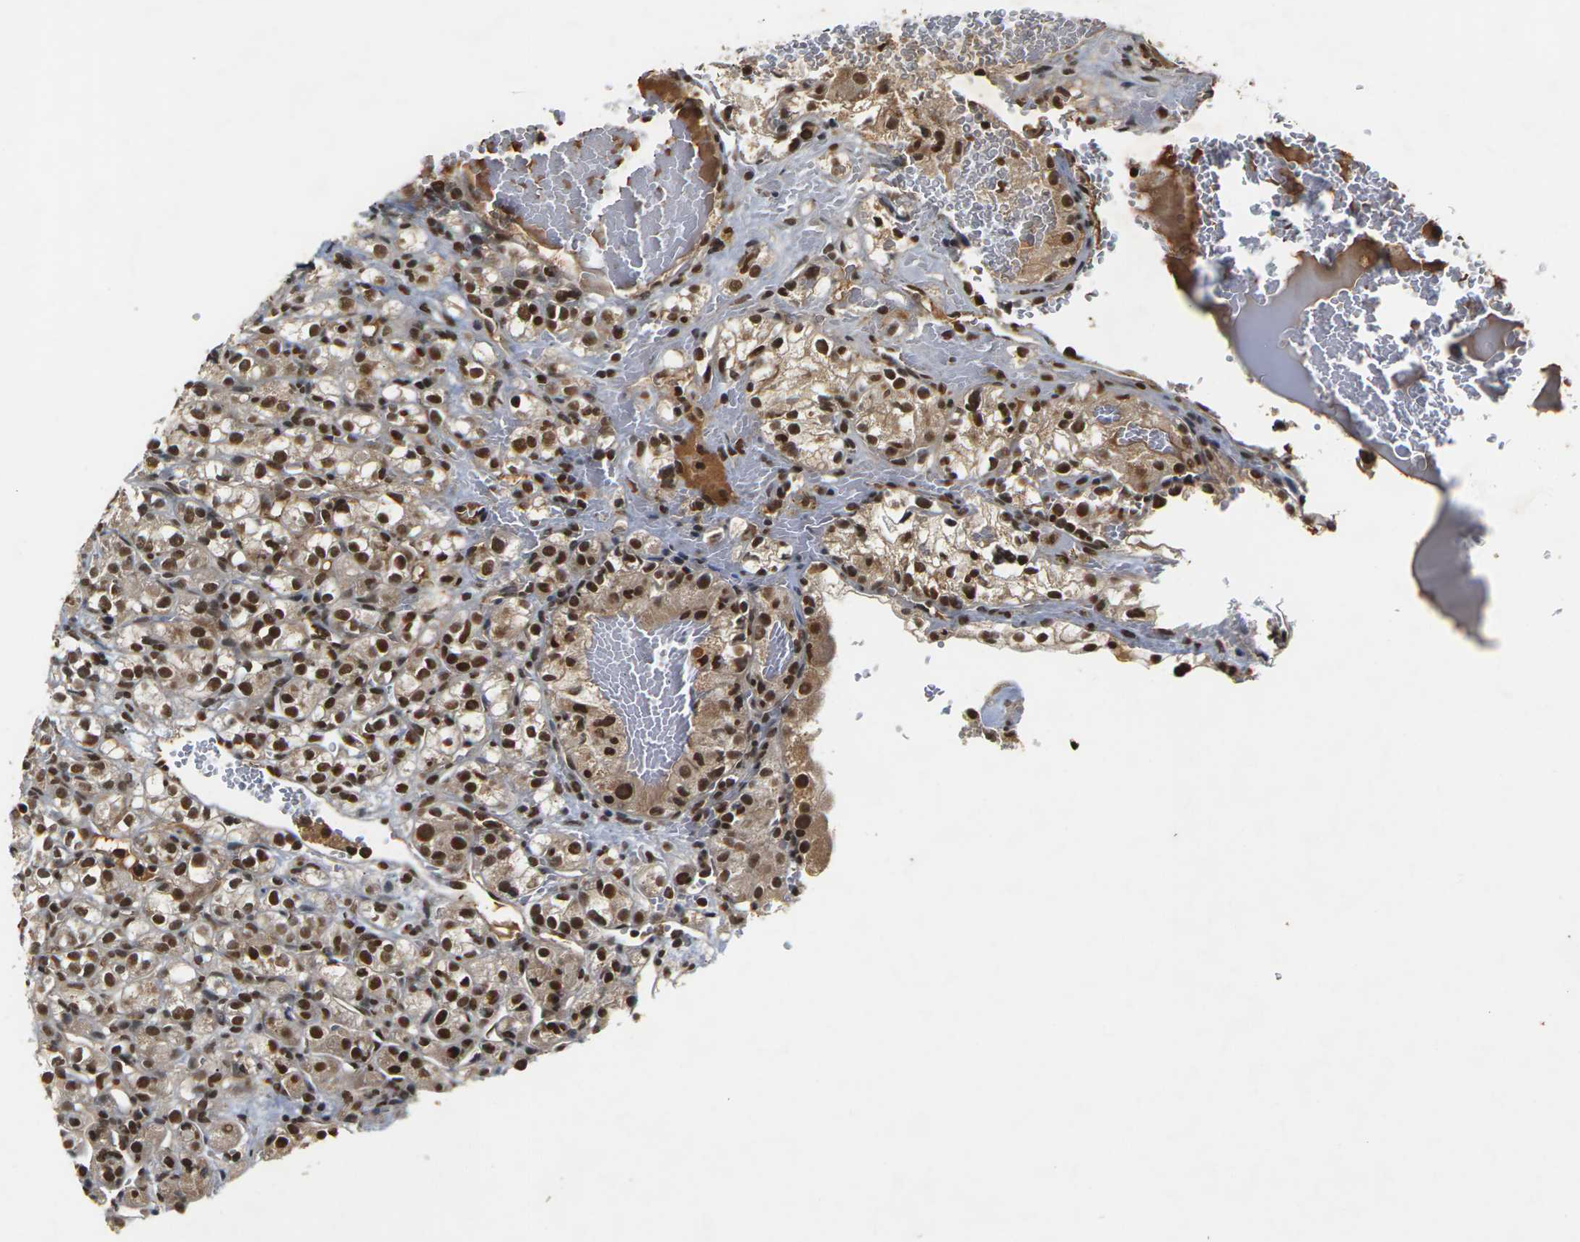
{"staining": {"intensity": "strong", "quantity": ">75%", "location": "cytoplasmic/membranous,nuclear"}, "tissue": "renal cancer", "cell_type": "Tumor cells", "image_type": "cancer", "snomed": [{"axis": "morphology", "description": "Normal tissue, NOS"}, {"axis": "morphology", "description": "Adenocarcinoma, NOS"}, {"axis": "topography", "description": "Kidney"}], "caption": "Human adenocarcinoma (renal) stained with a brown dye shows strong cytoplasmic/membranous and nuclear positive expression in about >75% of tumor cells.", "gene": "NELFA", "patient": {"sex": "male", "age": 61}}